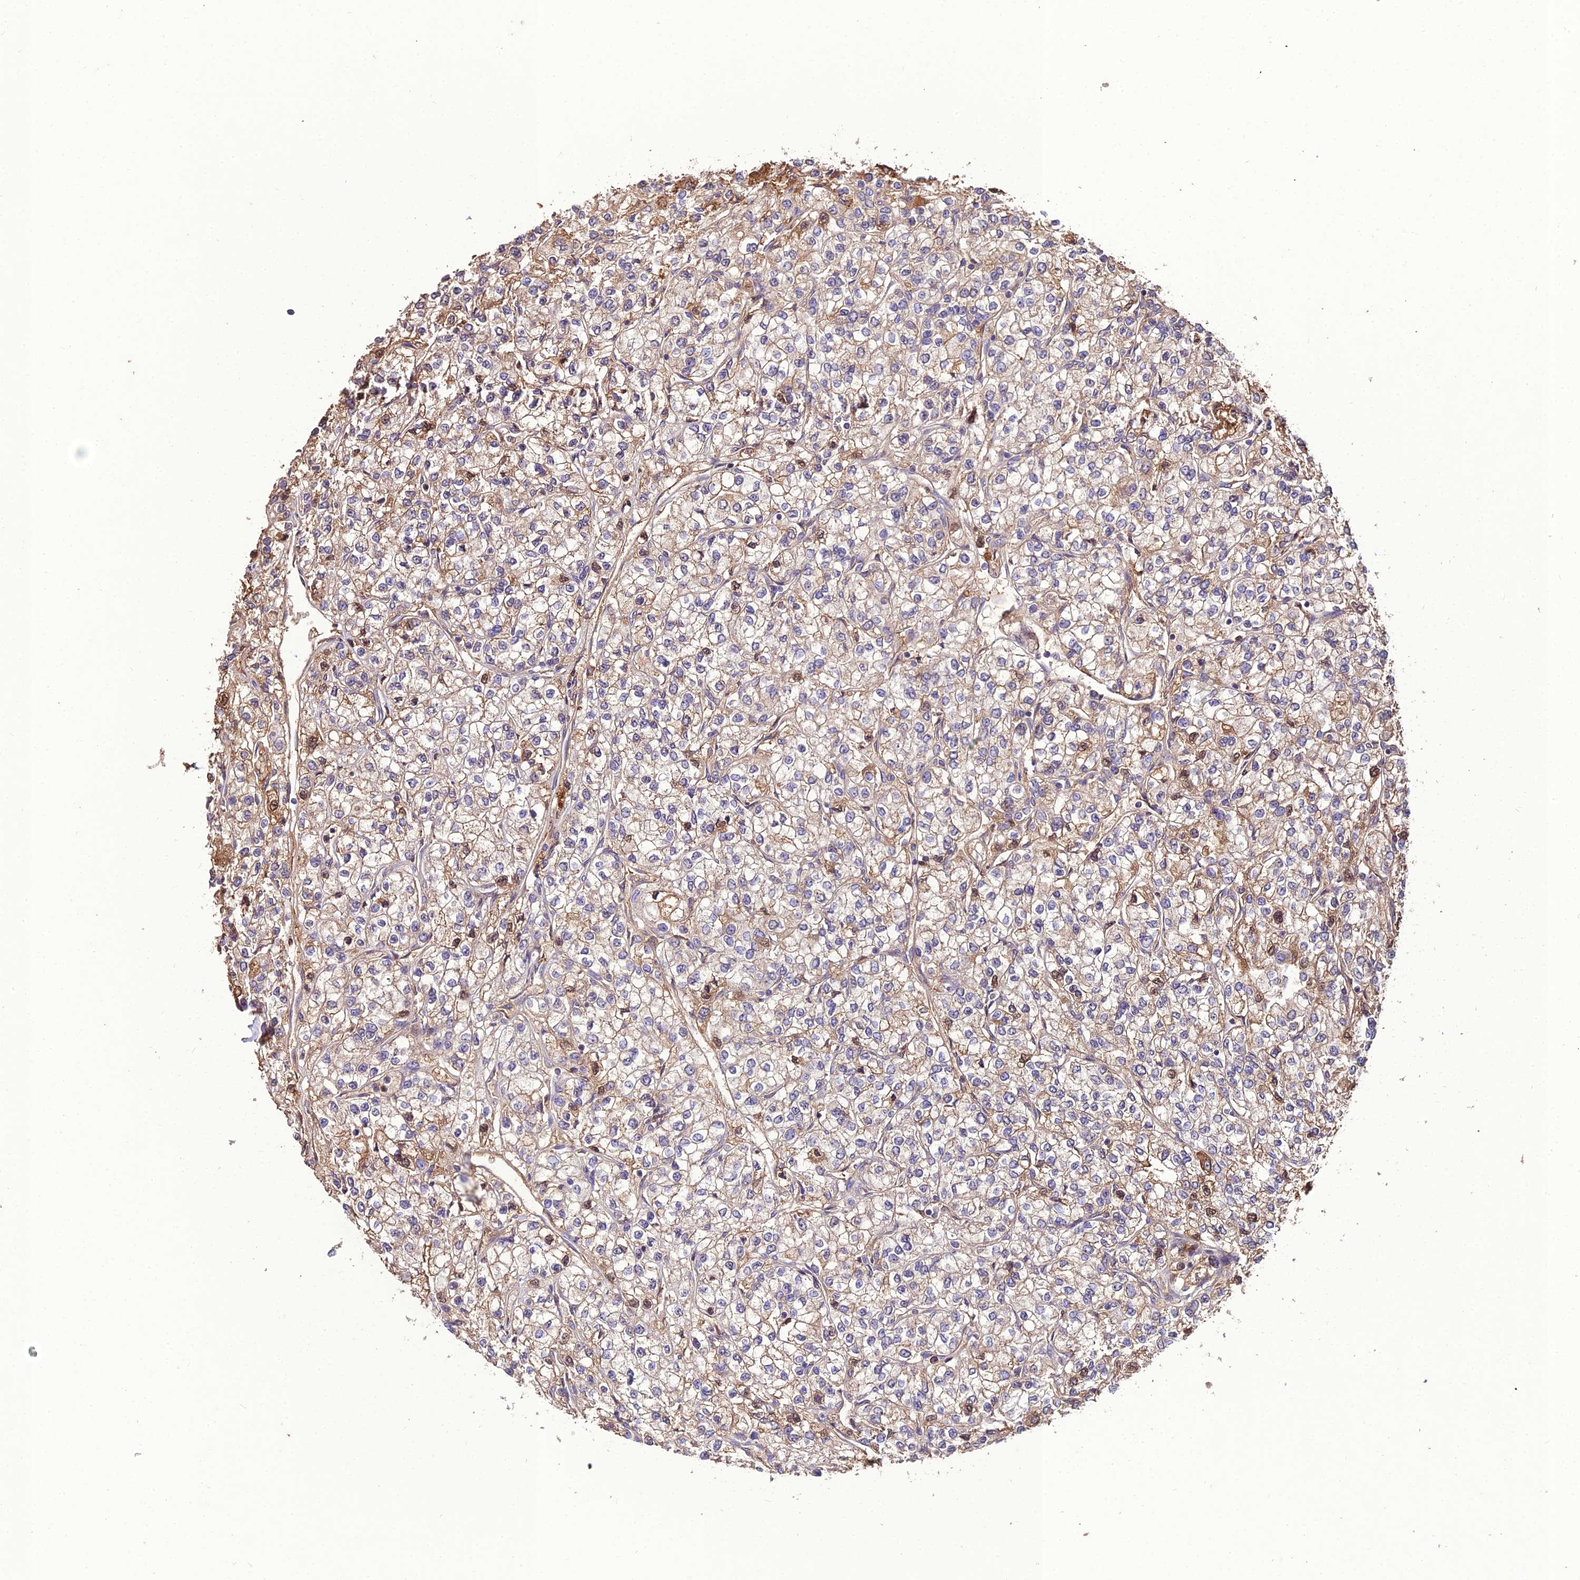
{"staining": {"intensity": "weak", "quantity": "25%-75%", "location": "cytoplasmic/membranous"}, "tissue": "renal cancer", "cell_type": "Tumor cells", "image_type": "cancer", "snomed": [{"axis": "morphology", "description": "Adenocarcinoma, NOS"}, {"axis": "topography", "description": "Kidney"}], "caption": "The immunohistochemical stain shows weak cytoplasmic/membranous positivity in tumor cells of renal adenocarcinoma tissue.", "gene": "KCTD16", "patient": {"sex": "male", "age": 80}}